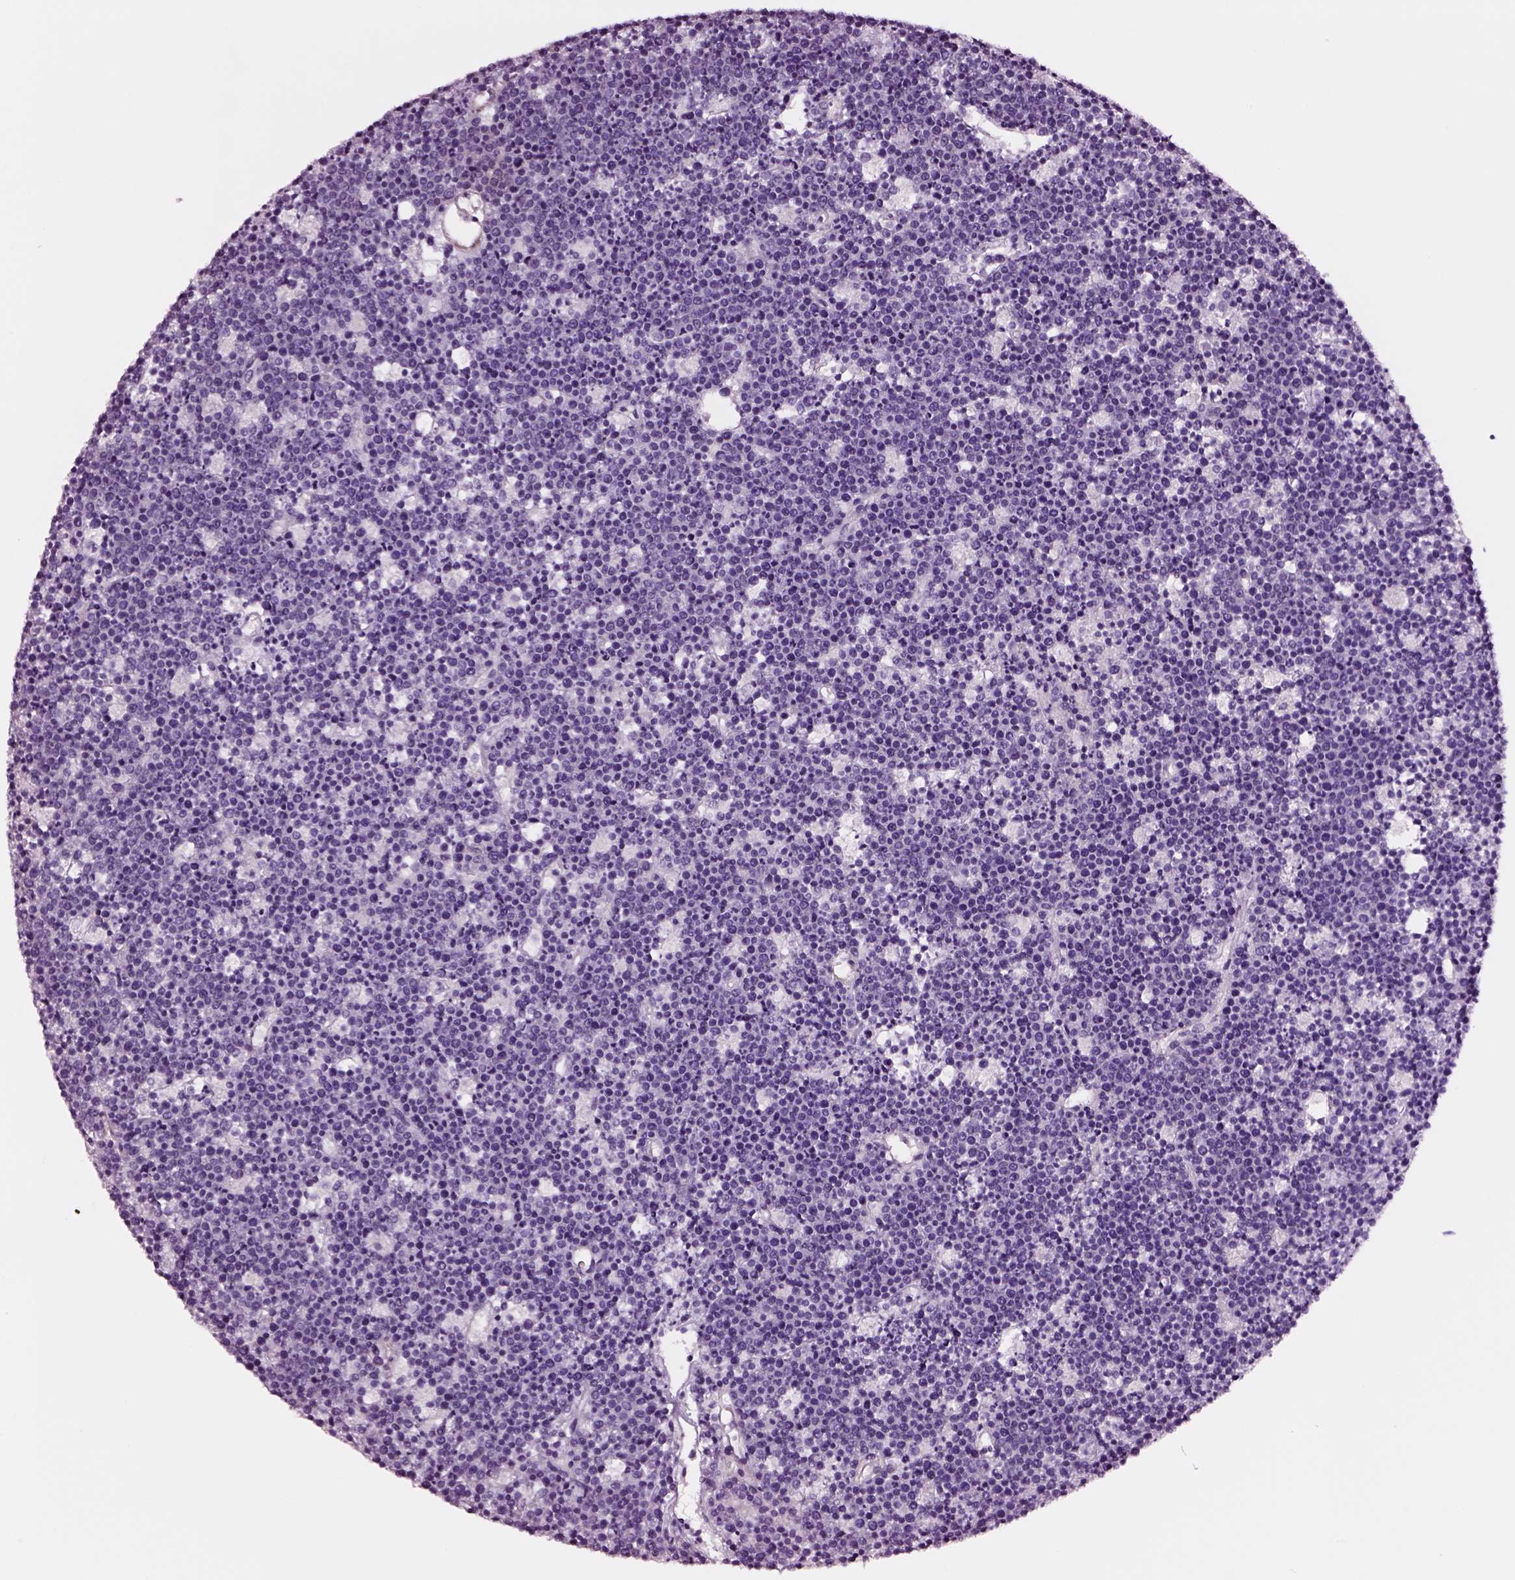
{"staining": {"intensity": "negative", "quantity": "none", "location": "none"}, "tissue": "lymphoma", "cell_type": "Tumor cells", "image_type": "cancer", "snomed": [{"axis": "morphology", "description": "Malignant lymphoma, non-Hodgkin's type, High grade"}, {"axis": "topography", "description": "Ovary"}], "caption": "Lymphoma was stained to show a protein in brown. There is no significant staining in tumor cells.", "gene": "SOX10", "patient": {"sex": "female", "age": 56}}